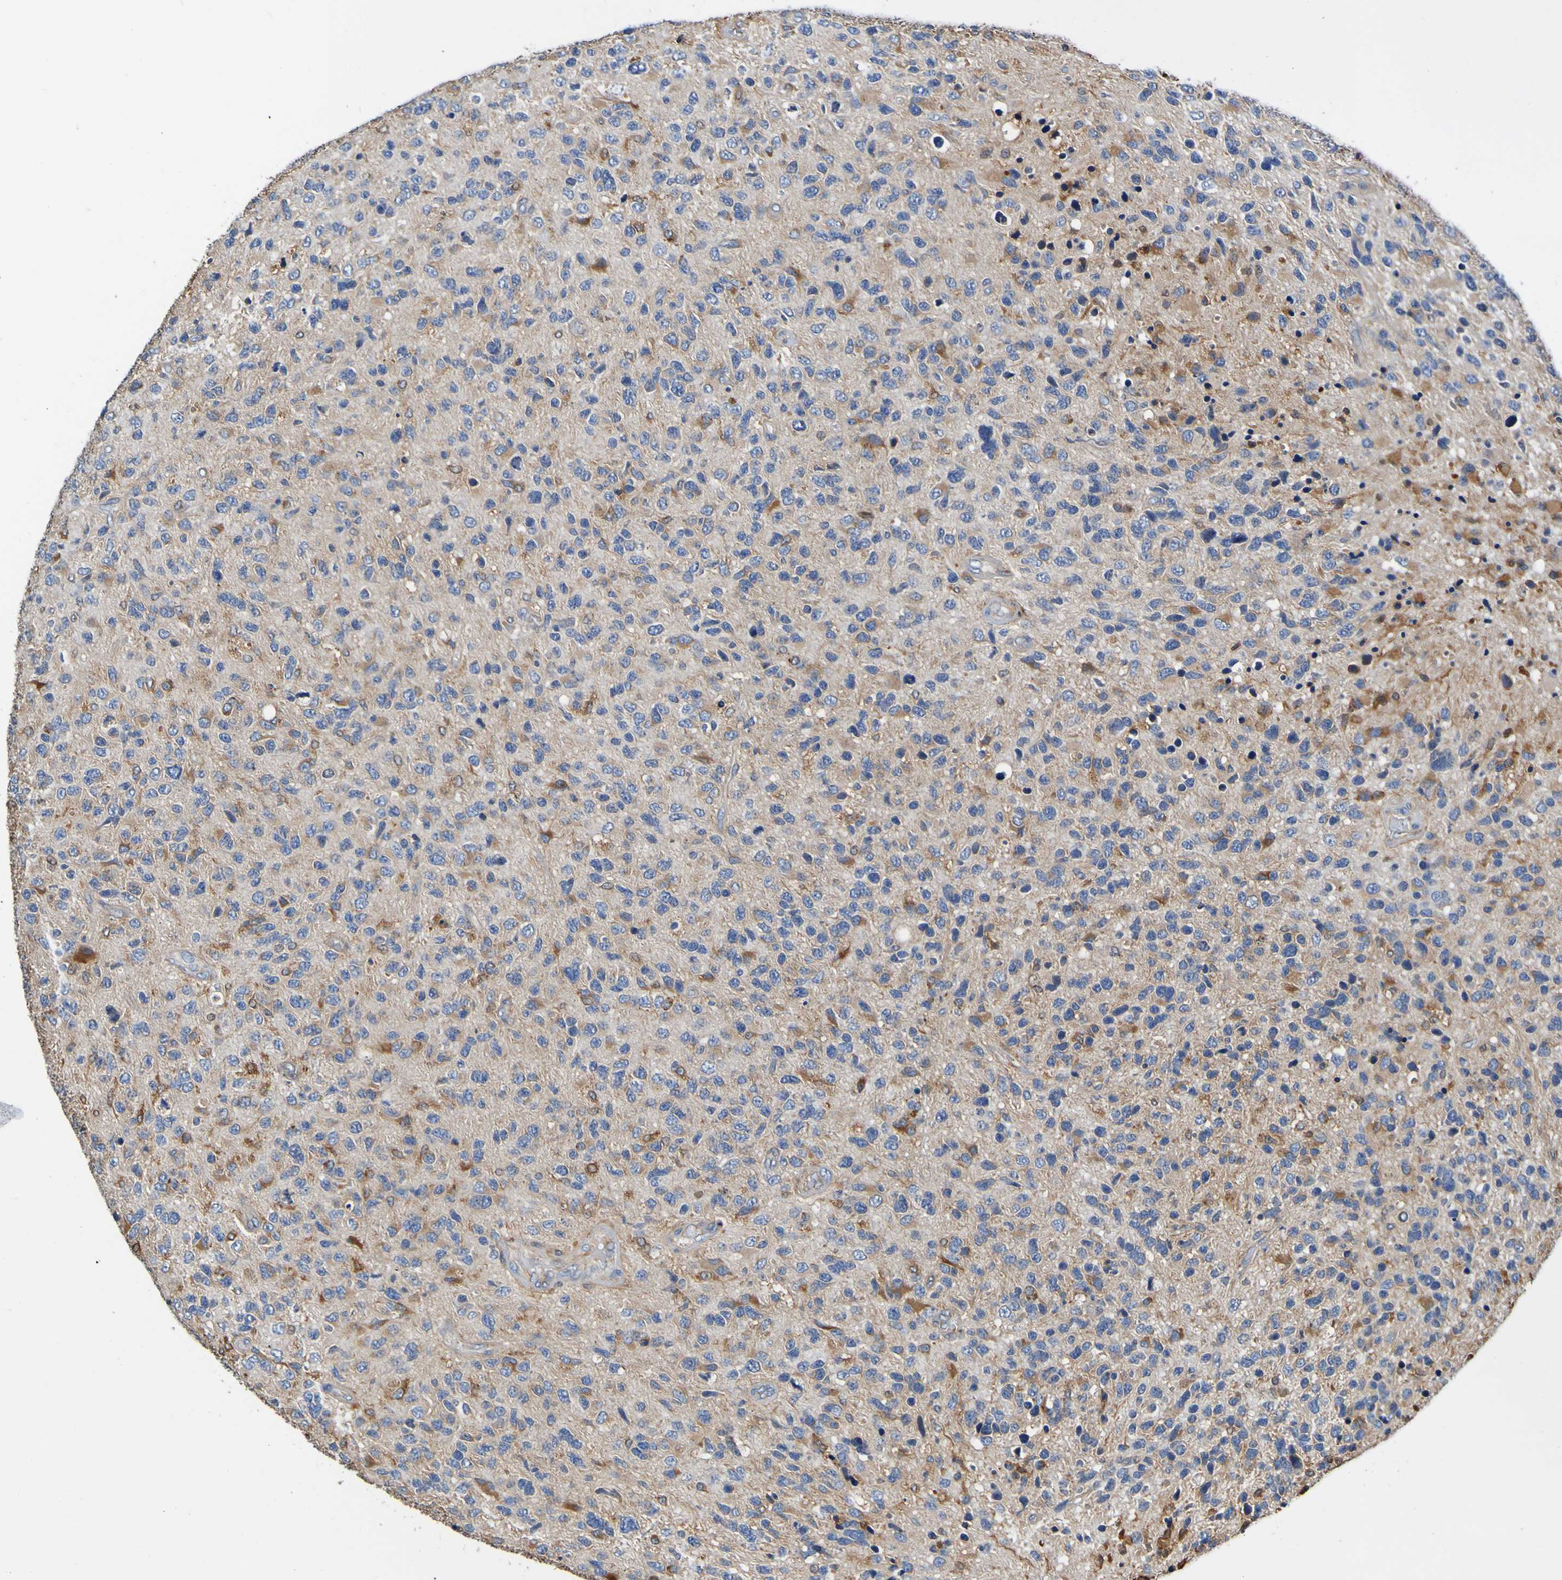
{"staining": {"intensity": "moderate", "quantity": "<25%", "location": "cytoplasmic/membranous"}, "tissue": "glioma", "cell_type": "Tumor cells", "image_type": "cancer", "snomed": [{"axis": "morphology", "description": "Glioma, malignant, High grade"}, {"axis": "topography", "description": "Brain"}], "caption": "Moderate cytoplasmic/membranous expression for a protein is identified in about <25% of tumor cells of glioma using immunohistochemistry (IHC).", "gene": "METAP2", "patient": {"sex": "female", "age": 58}}